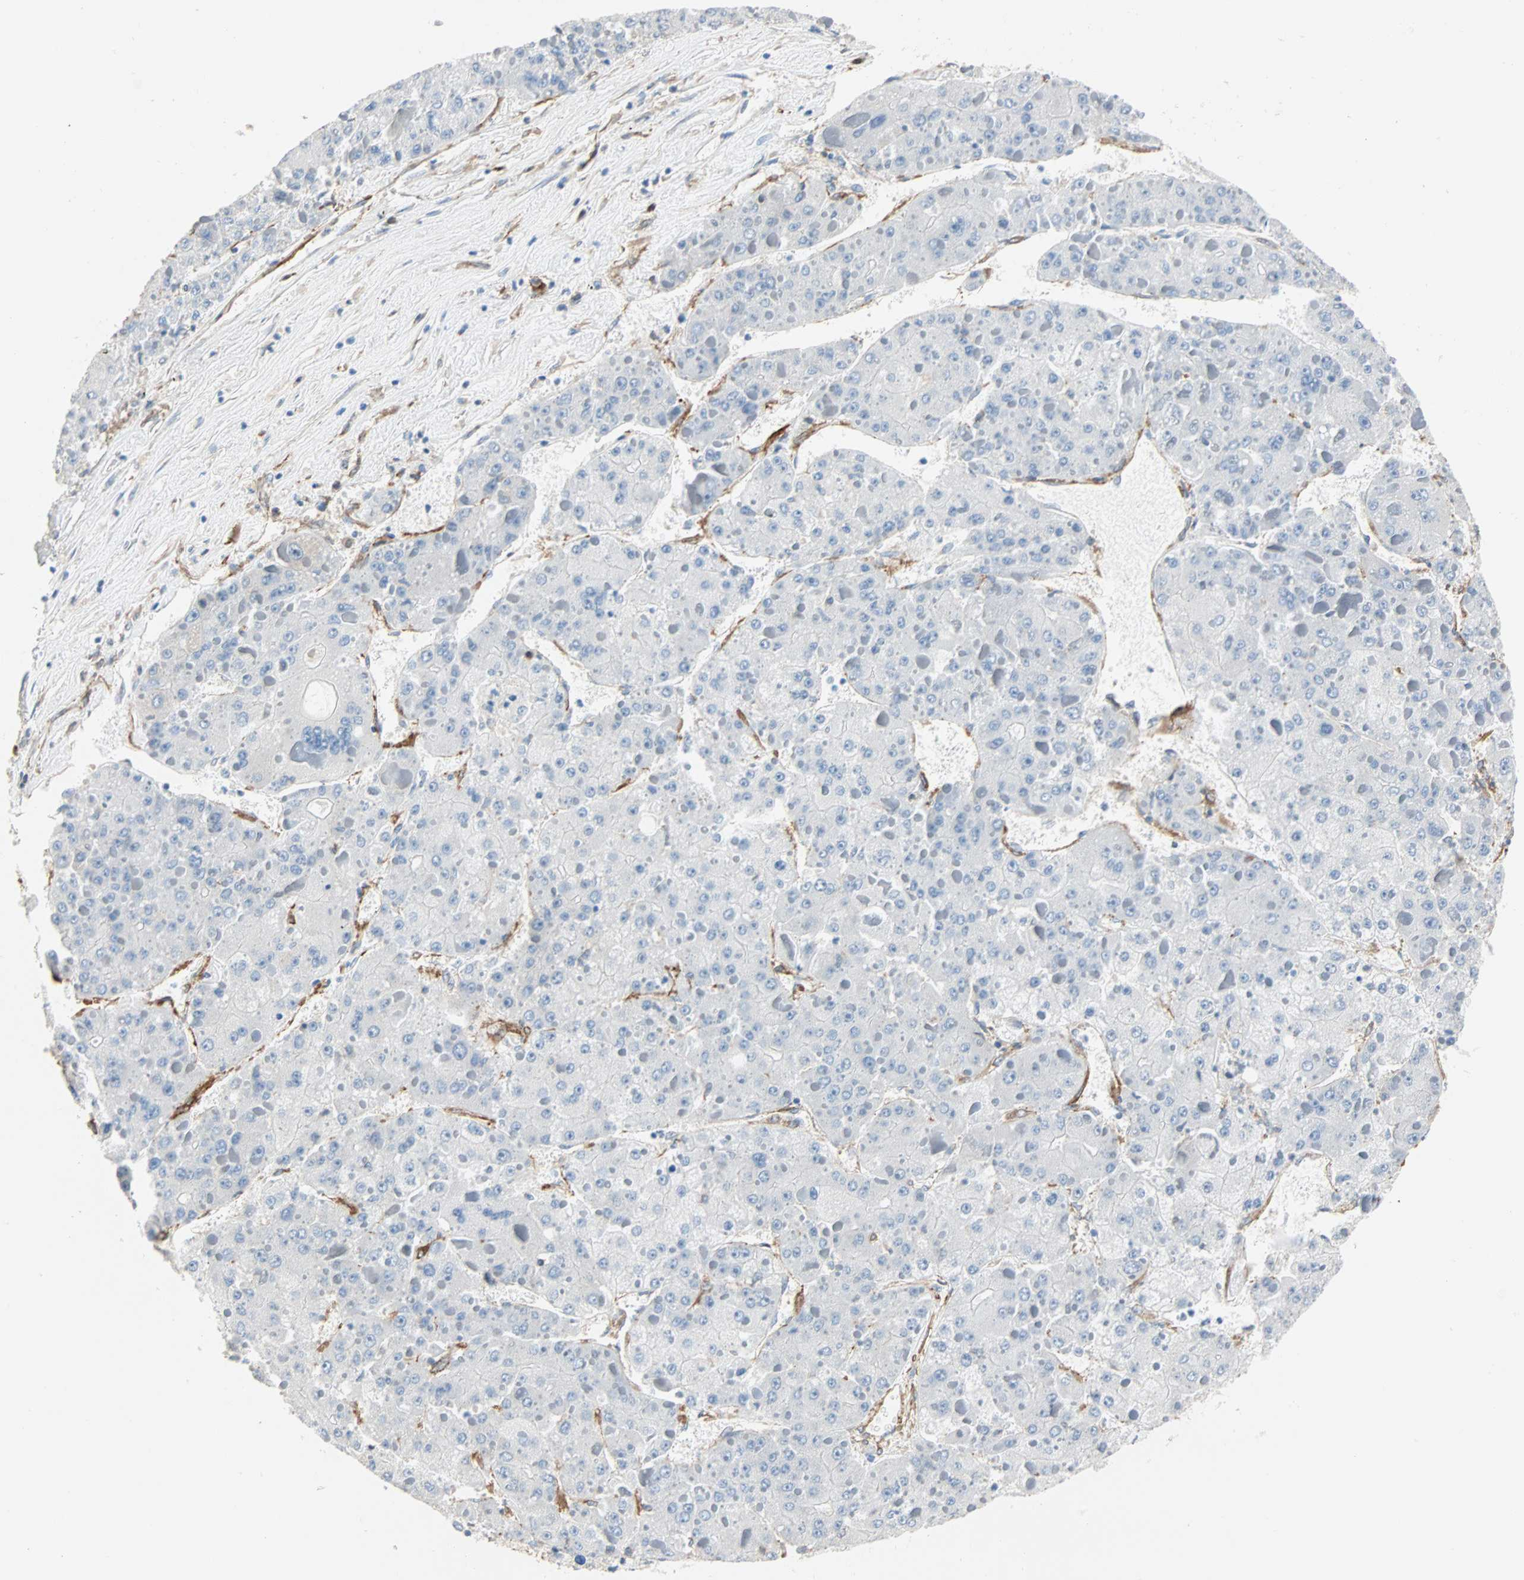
{"staining": {"intensity": "negative", "quantity": "none", "location": "none"}, "tissue": "liver cancer", "cell_type": "Tumor cells", "image_type": "cancer", "snomed": [{"axis": "morphology", "description": "Carcinoma, Hepatocellular, NOS"}, {"axis": "topography", "description": "Liver"}], "caption": "Immunohistochemical staining of hepatocellular carcinoma (liver) shows no significant expression in tumor cells. (DAB immunohistochemistry visualized using brightfield microscopy, high magnification).", "gene": "EPB41L2", "patient": {"sex": "female", "age": 73}}